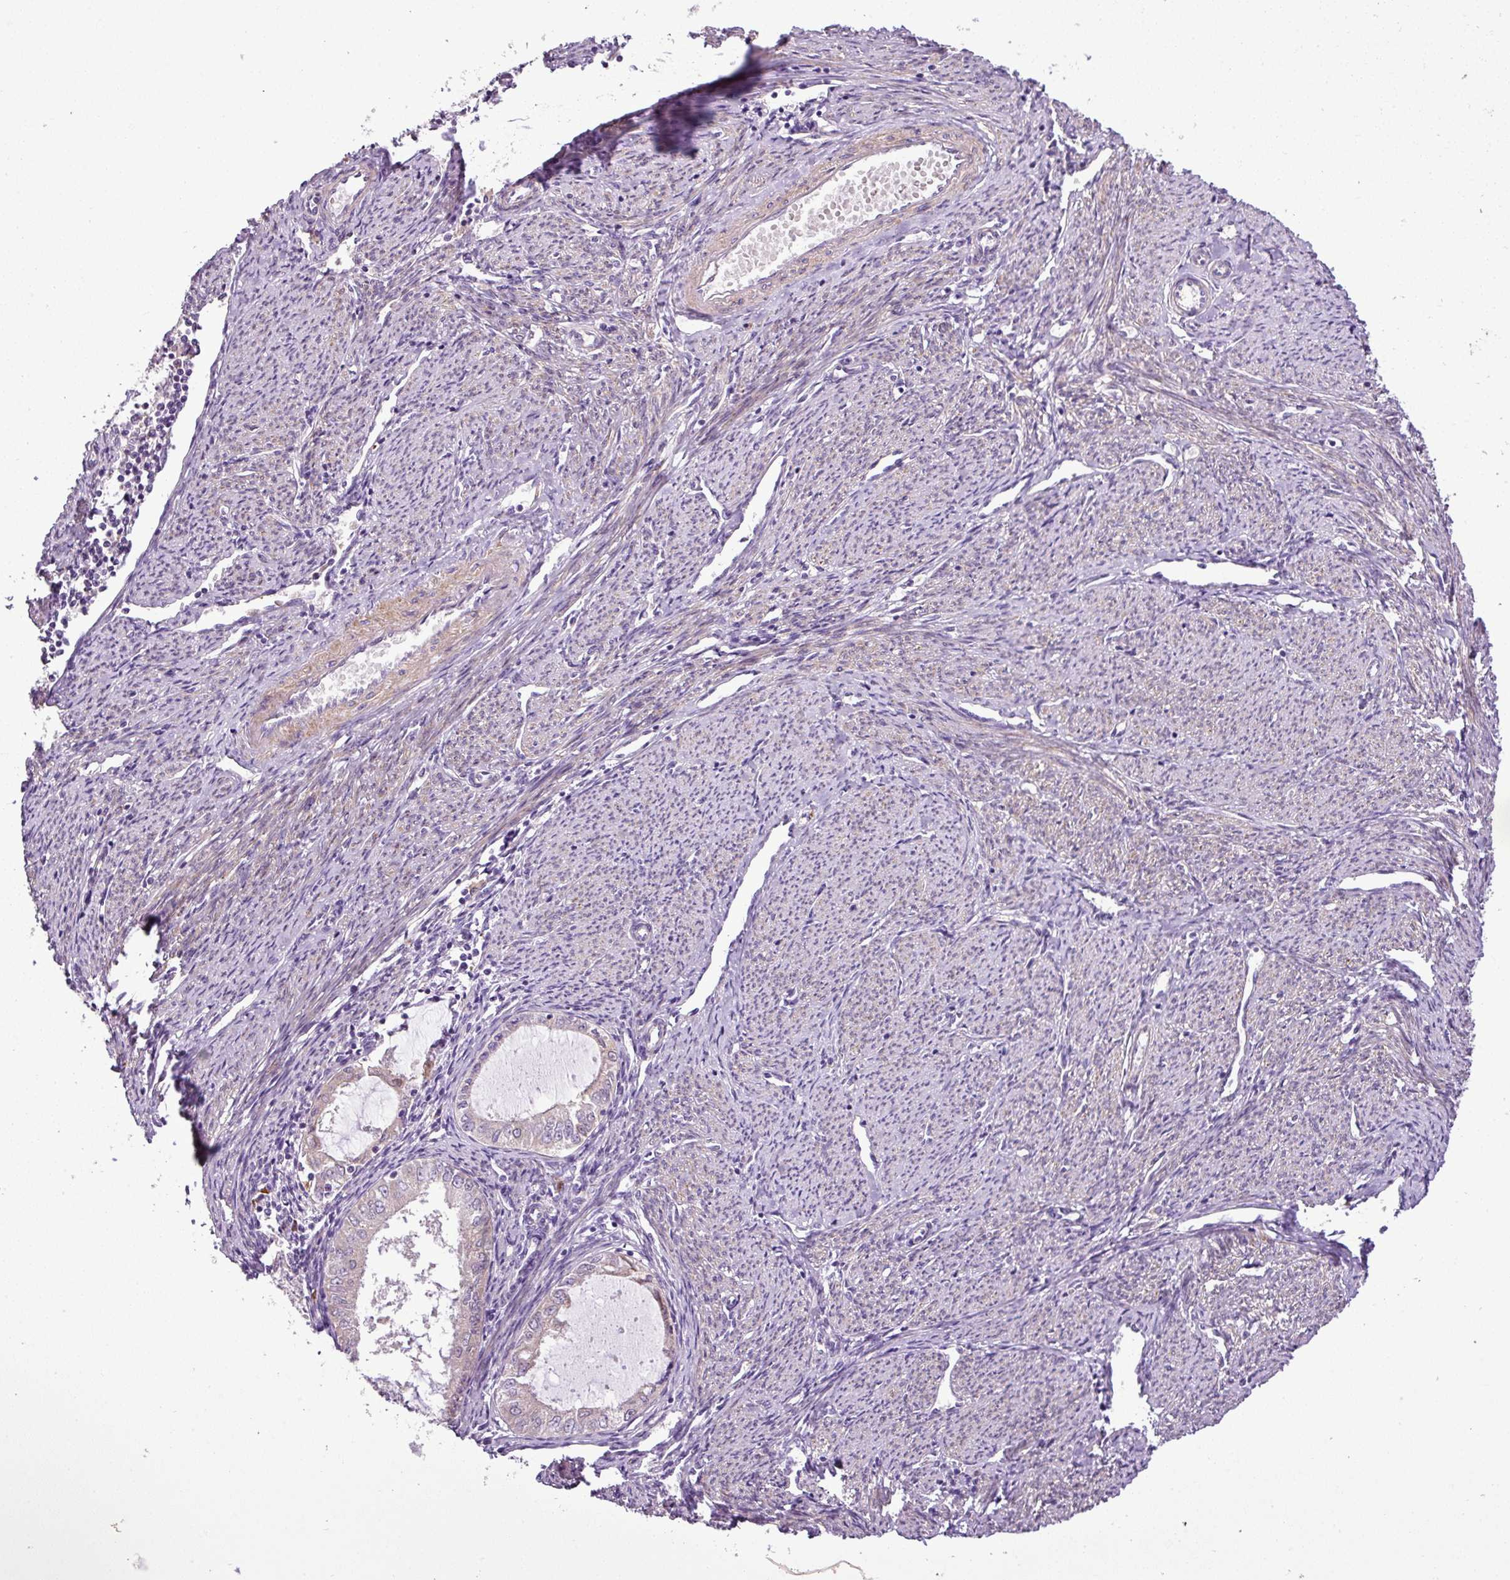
{"staining": {"intensity": "negative", "quantity": "none", "location": "none"}, "tissue": "endometrial cancer", "cell_type": "Tumor cells", "image_type": "cancer", "snomed": [{"axis": "morphology", "description": "Adenocarcinoma, NOS"}, {"axis": "topography", "description": "Endometrium"}], "caption": "An immunohistochemistry micrograph of adenocarcinoma (endometrial) is shown. There is no staining in tumor cells of adenocarcinoma (endometrial).", "gene": "MOCS3", "patient": {"sex": "female", "age": 70}}